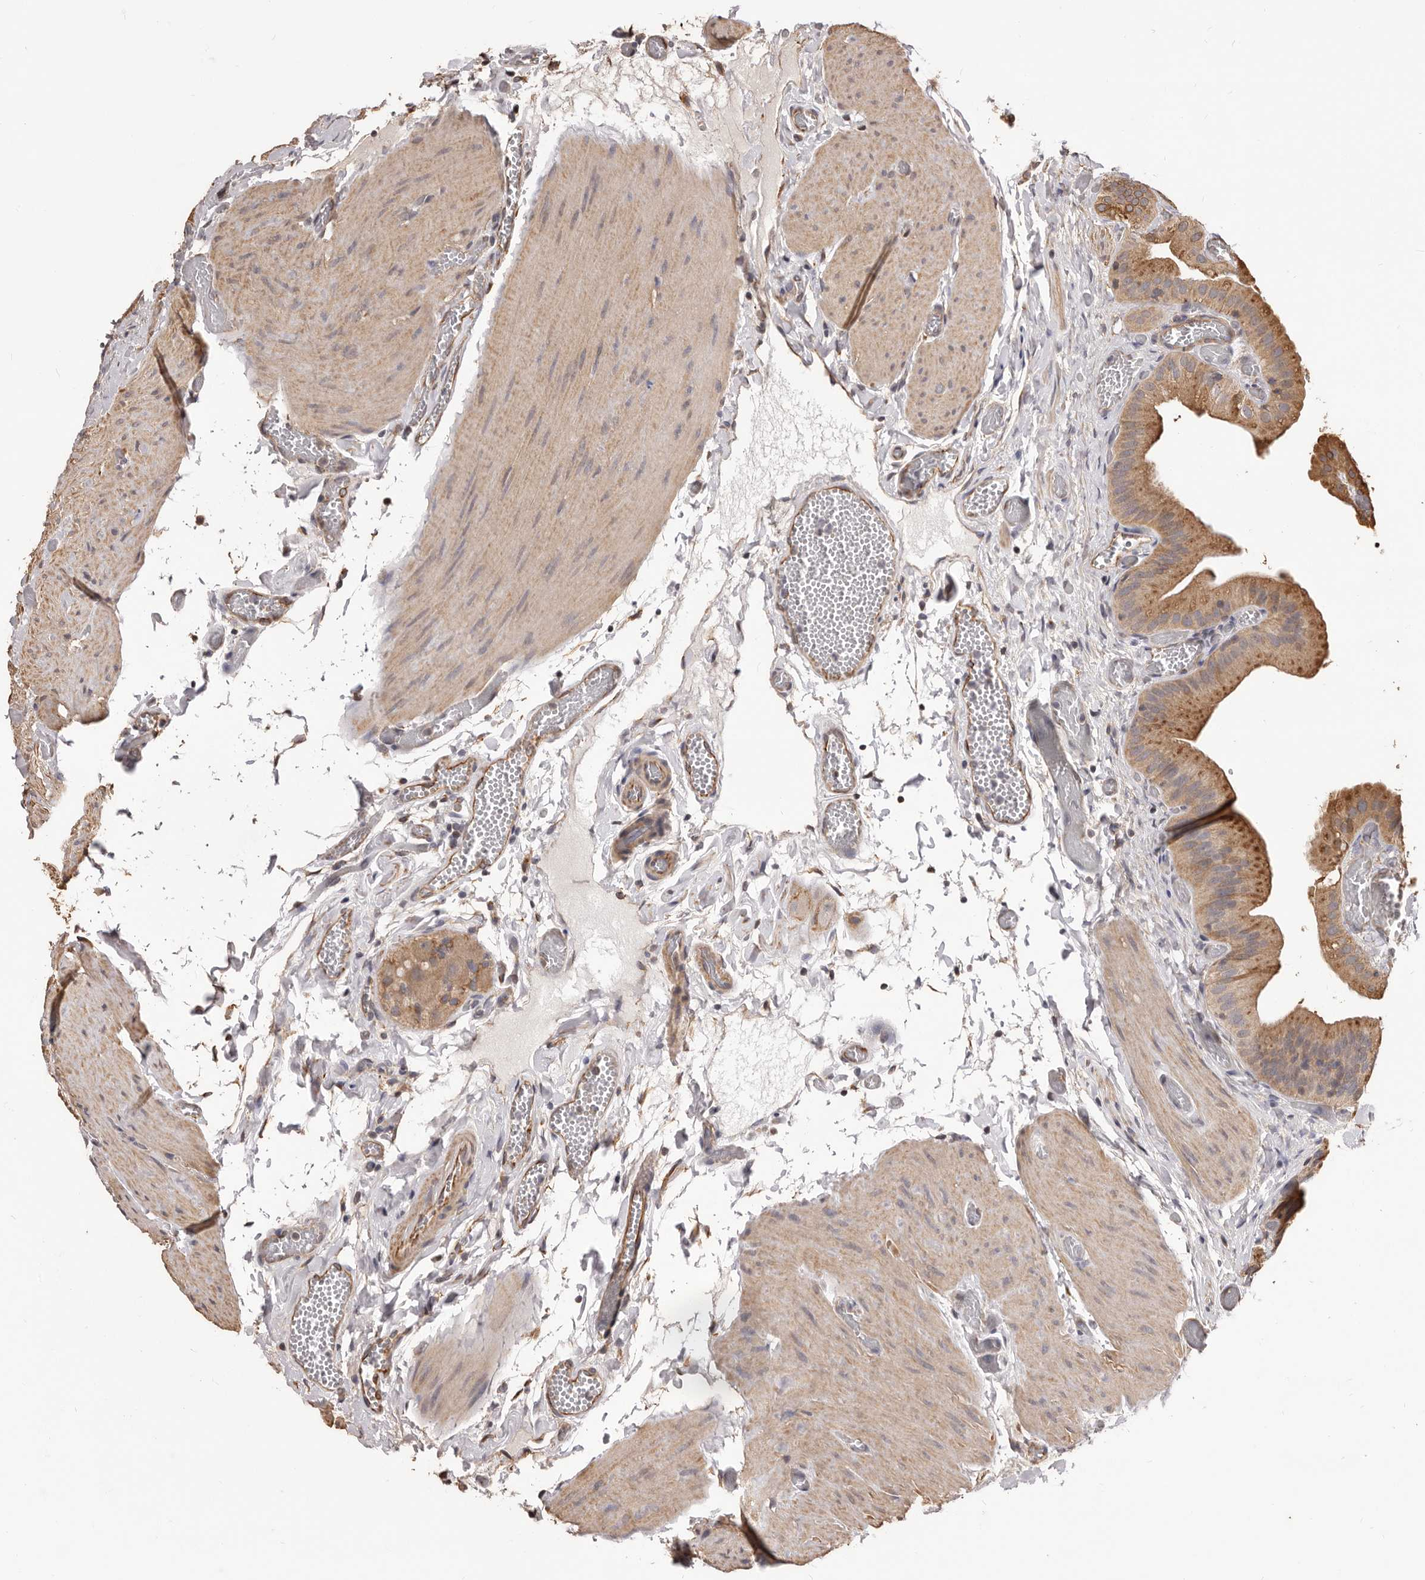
{"staining": {"intensity": "moderate", "quantity": ">75%", "location": "cytoplasmic/membranous"}, "tissue": "gallbladder", "cell_type": "Glandular cells", "image_type": "normal", "snomed": [{"axis": "morphology", "description": "Normal tissue, NOS"}, {"axis": "topography", "description": "Gallbladder"}], "caption": "About >75% of glandular cells in benign human gallbladder reveal moderate cytoplasmic/membranous protein positivity as visualized by brown immunohistochemical staining.", "gene": "ALPK1", "patient": {"sex": "female", "age": 64}}